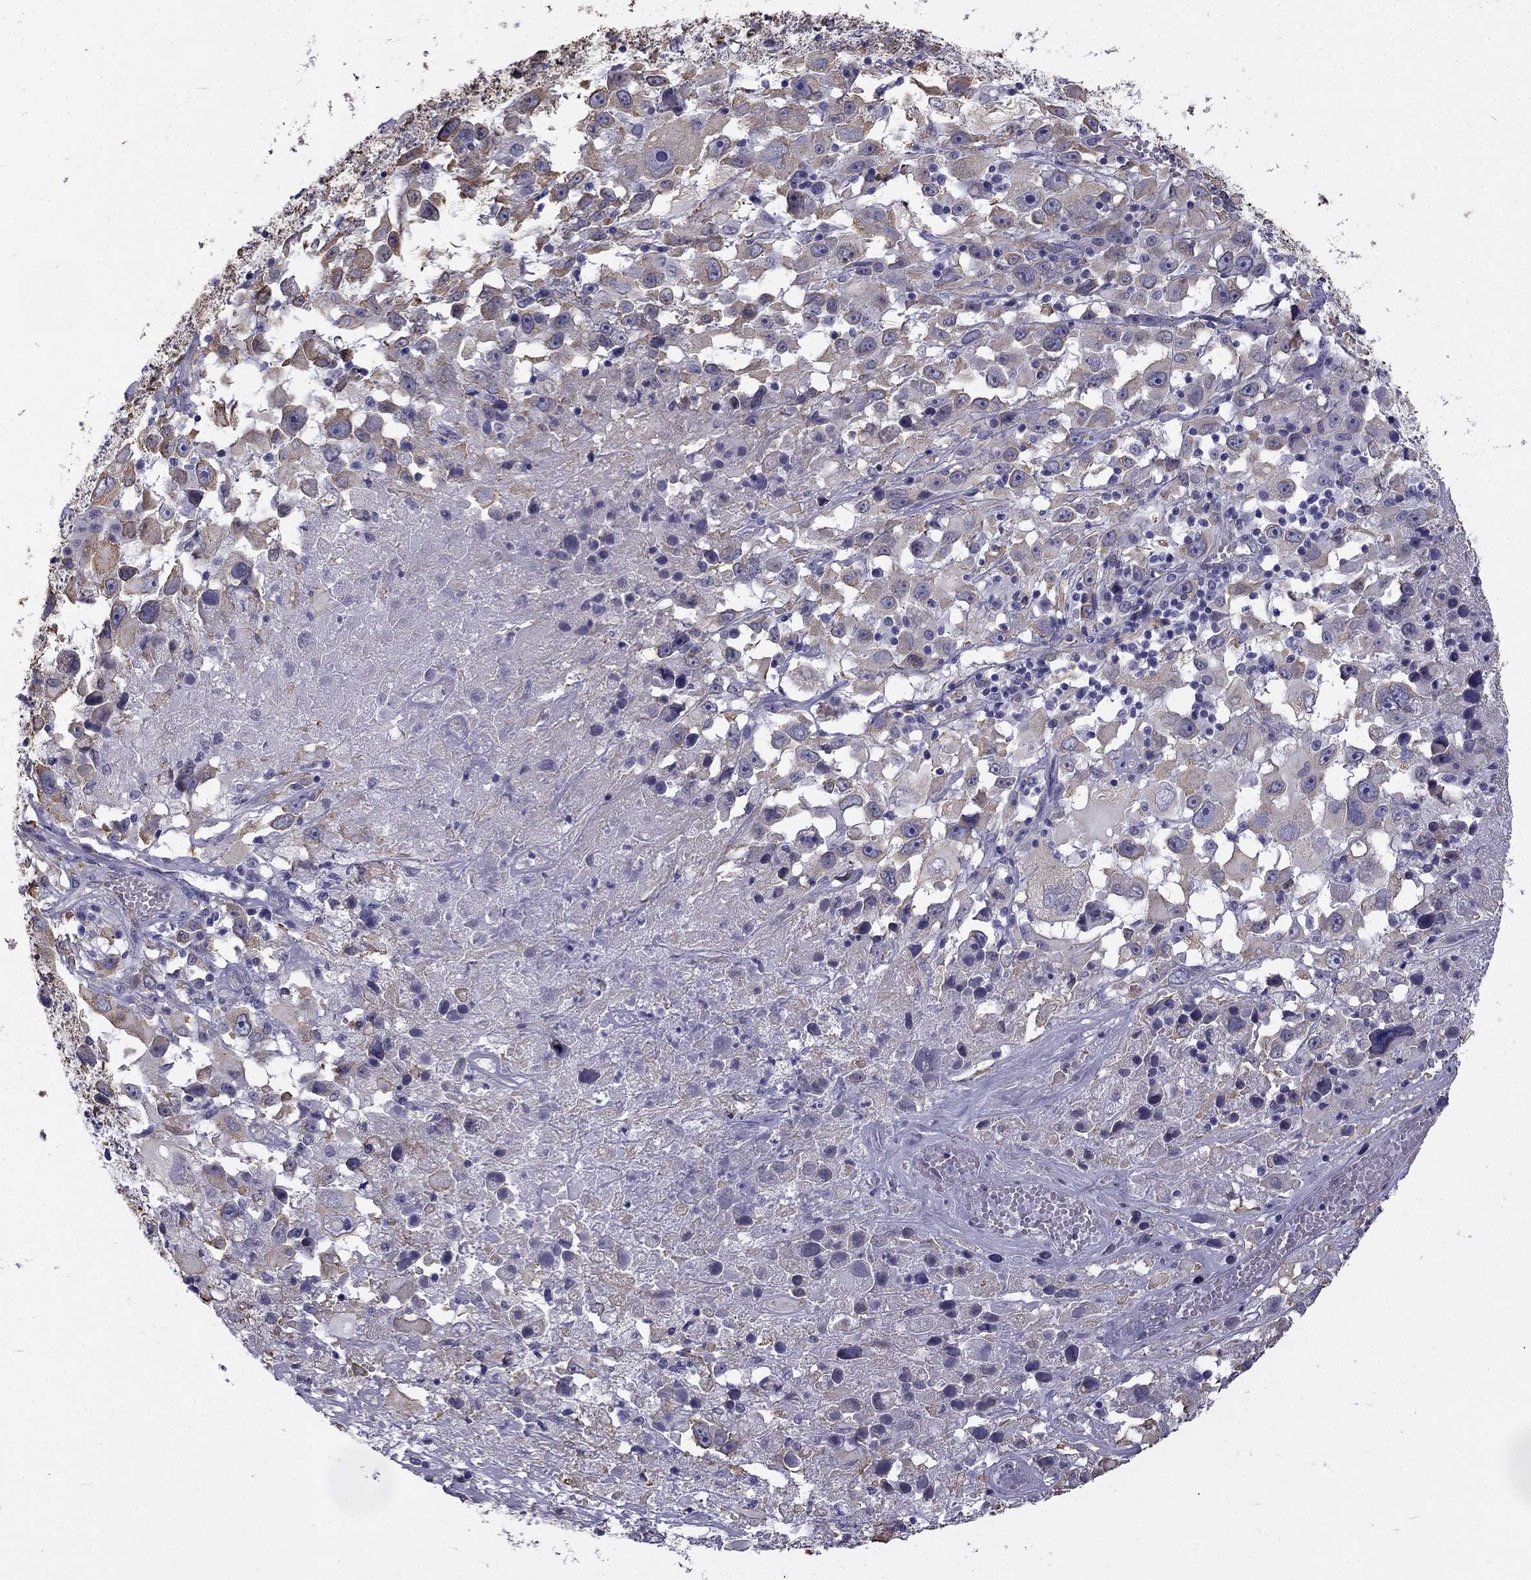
{"staining": {"intensity": "negative", "quantity": "none", "location": "none"}, "tissue": "melanoma", "cell_type": "Tumor cells", "image_type": "cancer", "snomed": [{"axis": "morphology", "description": "Malignant melanoma, Metastatic site"}, {"axis": "topography", "description": "Soft tissue"}], "caption": "An image of melanoma stained for a protein displays no brown staining in tumor cells.", "gene": "CCDC40", "patient": {"sex": "male", "age": 50}}